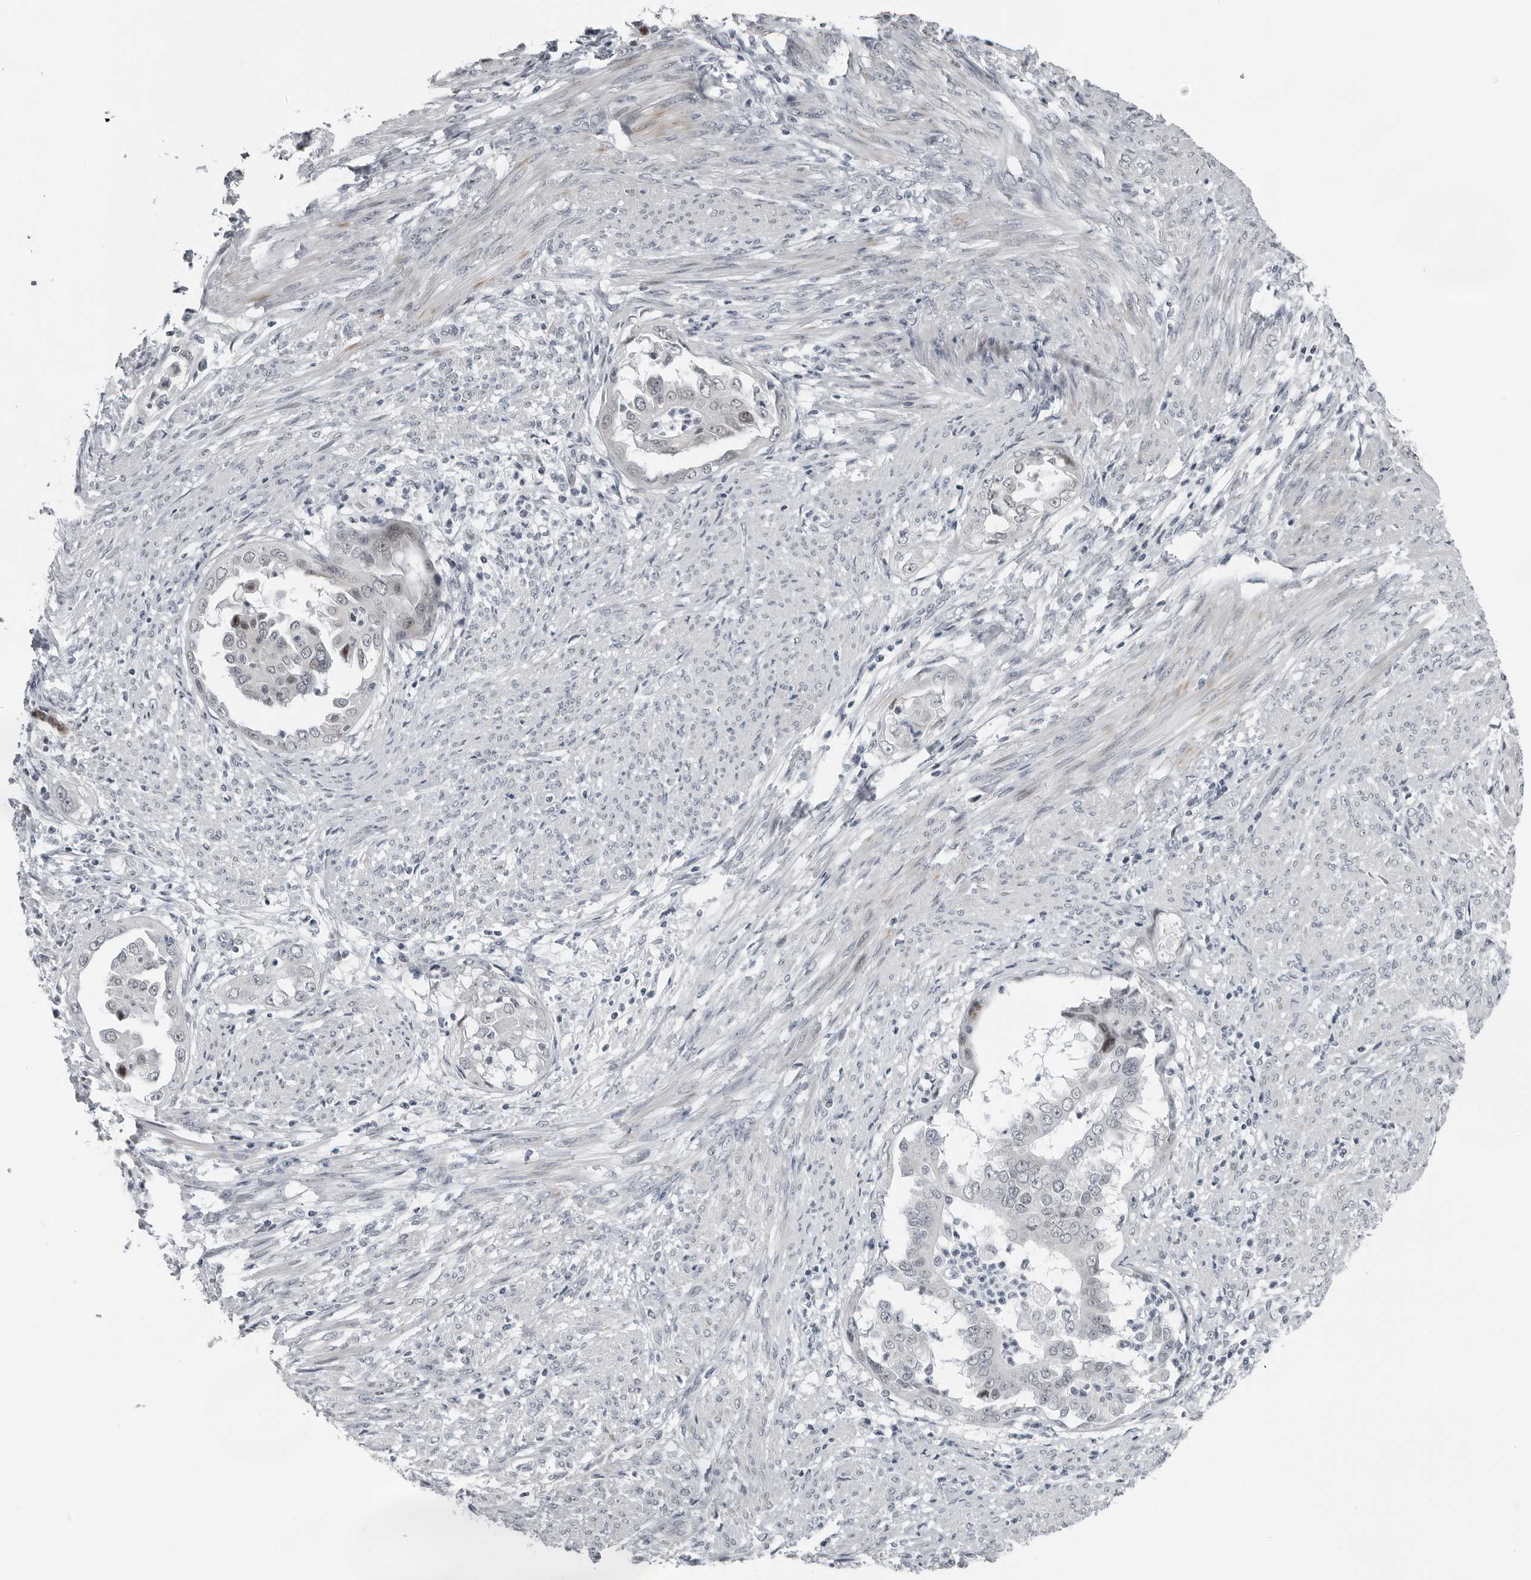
{"staining": {"intensity": "negative", "quantity": "none", "location": "none"}, "tissue": "endometrial cancer", "cell_type": "Tumor cells", "image_type": "cancer", "snomed": [{"axis": "morphology", "description": "Adenocarcinoma, NOS"}, {"axis": "topography", "description": "Endometrium"}], "caption": "Tumor cells show no significant protein expression in endometrial adenocarcinoma.", "gene": "PPP1R42", "patient": {"sex": "female", "age": 85}}